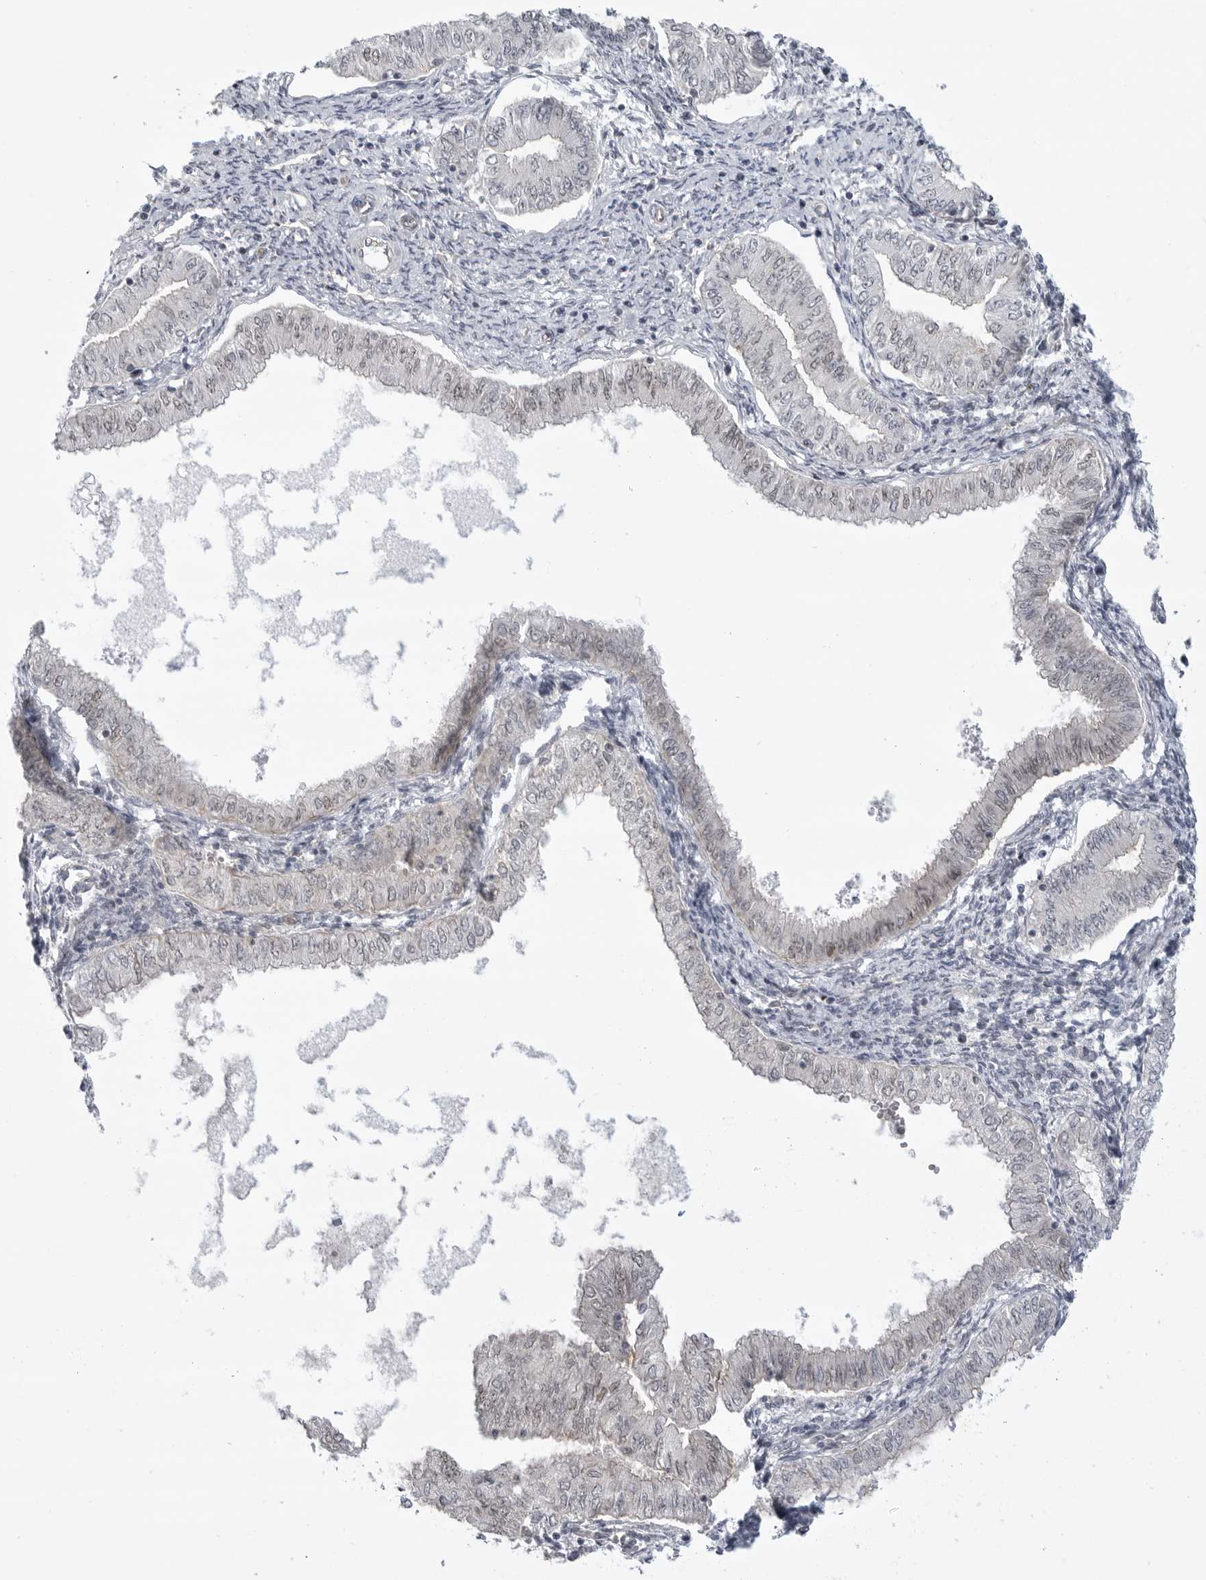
{"staining": {"intensity": "negative", "quantity": "none", "location": "none"}, "tissue": "endometrial cancer", "cell_type": "Tumor cells", "image_type": "cancer", "snomed": [{"axis": "morphology", "description": "Normal tissue, NOS"}, {"axis": "morphology", "description": "Adenocarcinoma, NOS"}, {"axis": "topography", "description": "Endometrium"}], "caption": "Protein analysis of adenocarcinoma (endometrial) shows no significant staining in tumor cells.", "gene": "CEP295NL", "patient": {"sex": "female", "age": 53}}